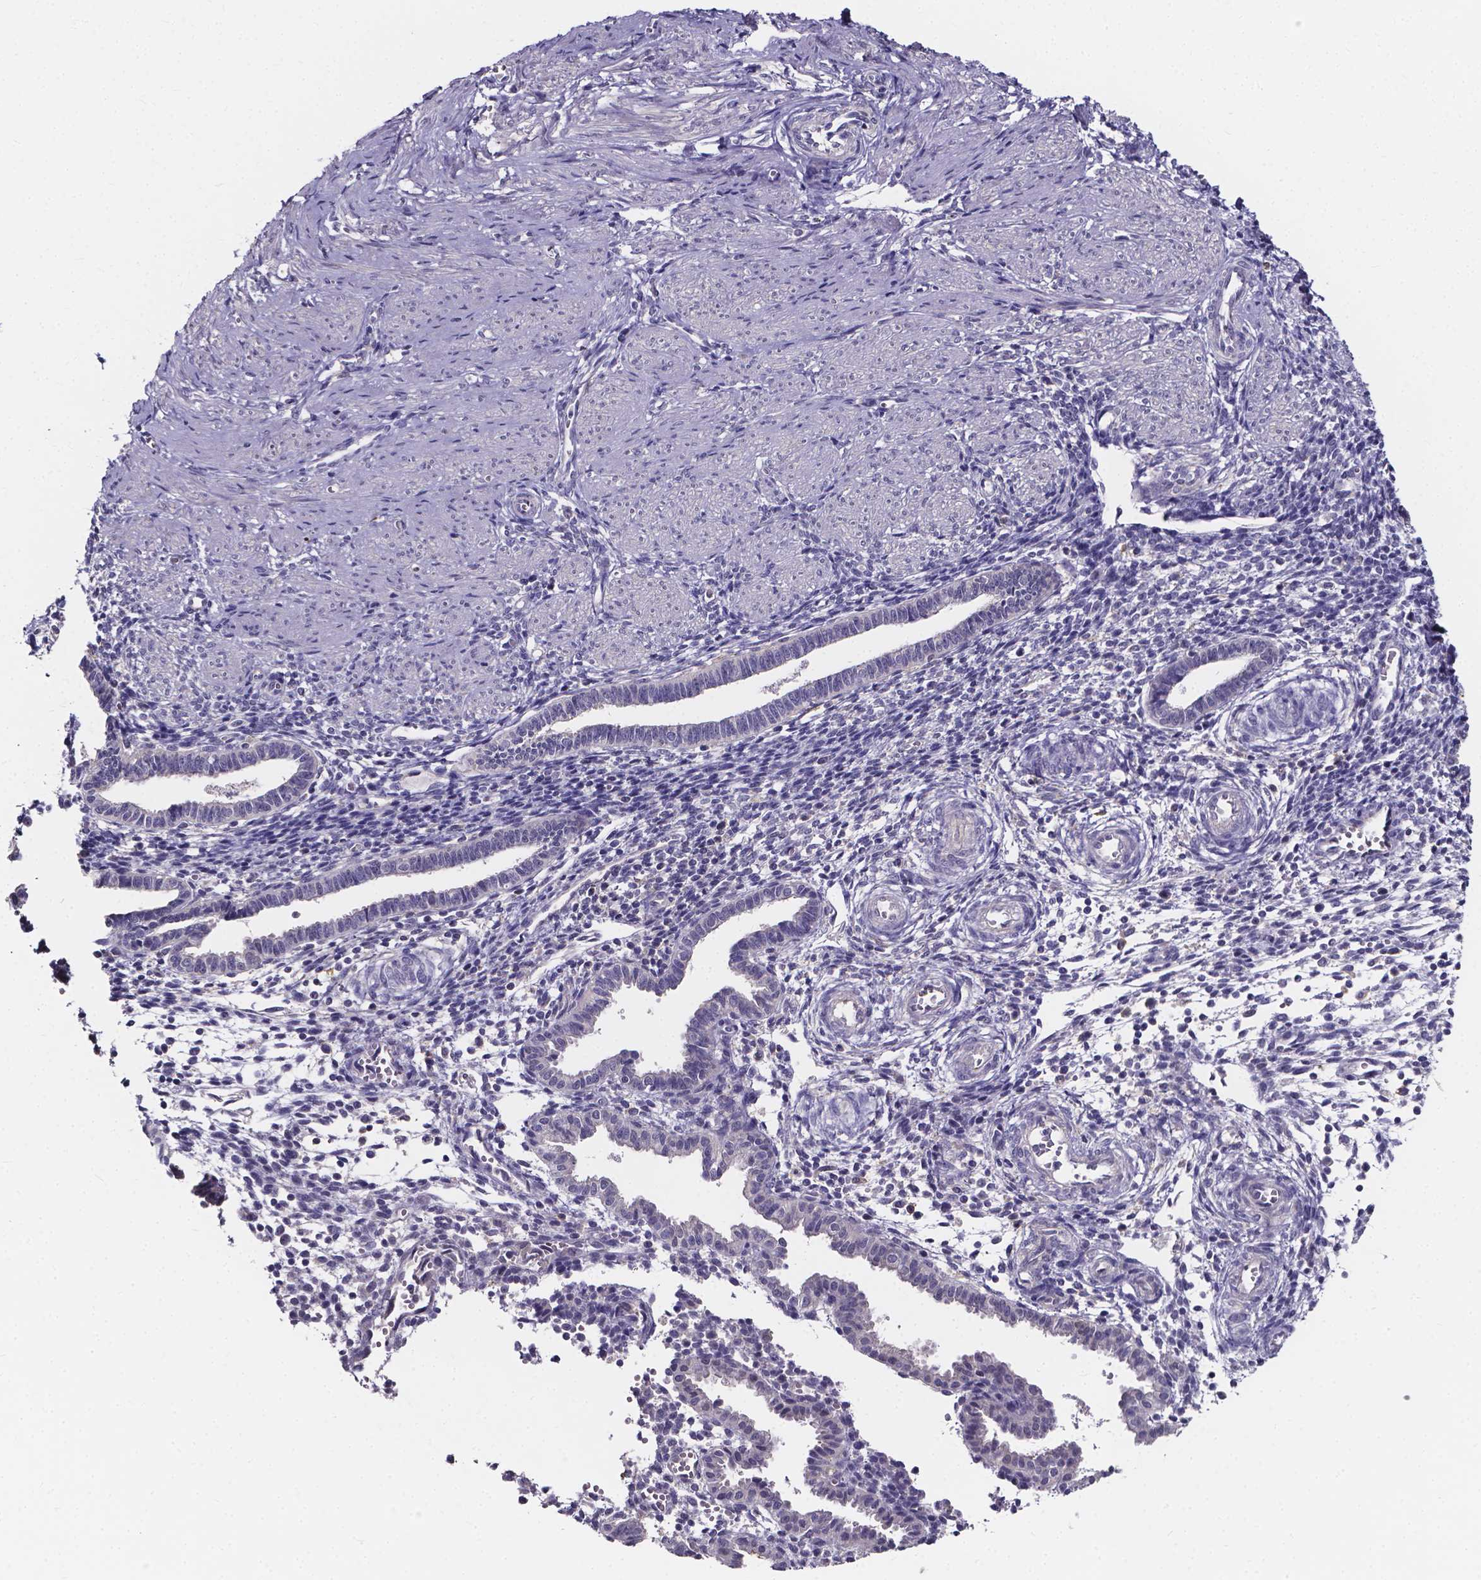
{"staining": {"intensity": "negative", "quantity": "none", "location": "none"}, "tissue": "endometrium", "cell_type": "Cells in endometrial stroma", "image_type": "normal", "snomed": [{"axis": "morphology", "description": "Normal tissue, NOS"}, {"axis": "topography", "description": "Endometrium"}], "caption": "This micrograph is of unremarkable endometrium stained with immunohistochemistry (IHC) to label a protein in brown with the nuclei are counter-stained blue. There is no positivity in cells in endometrial stroma.", "gene": "SPOCD1", "patient": {"sex": "female", "age": 37}}